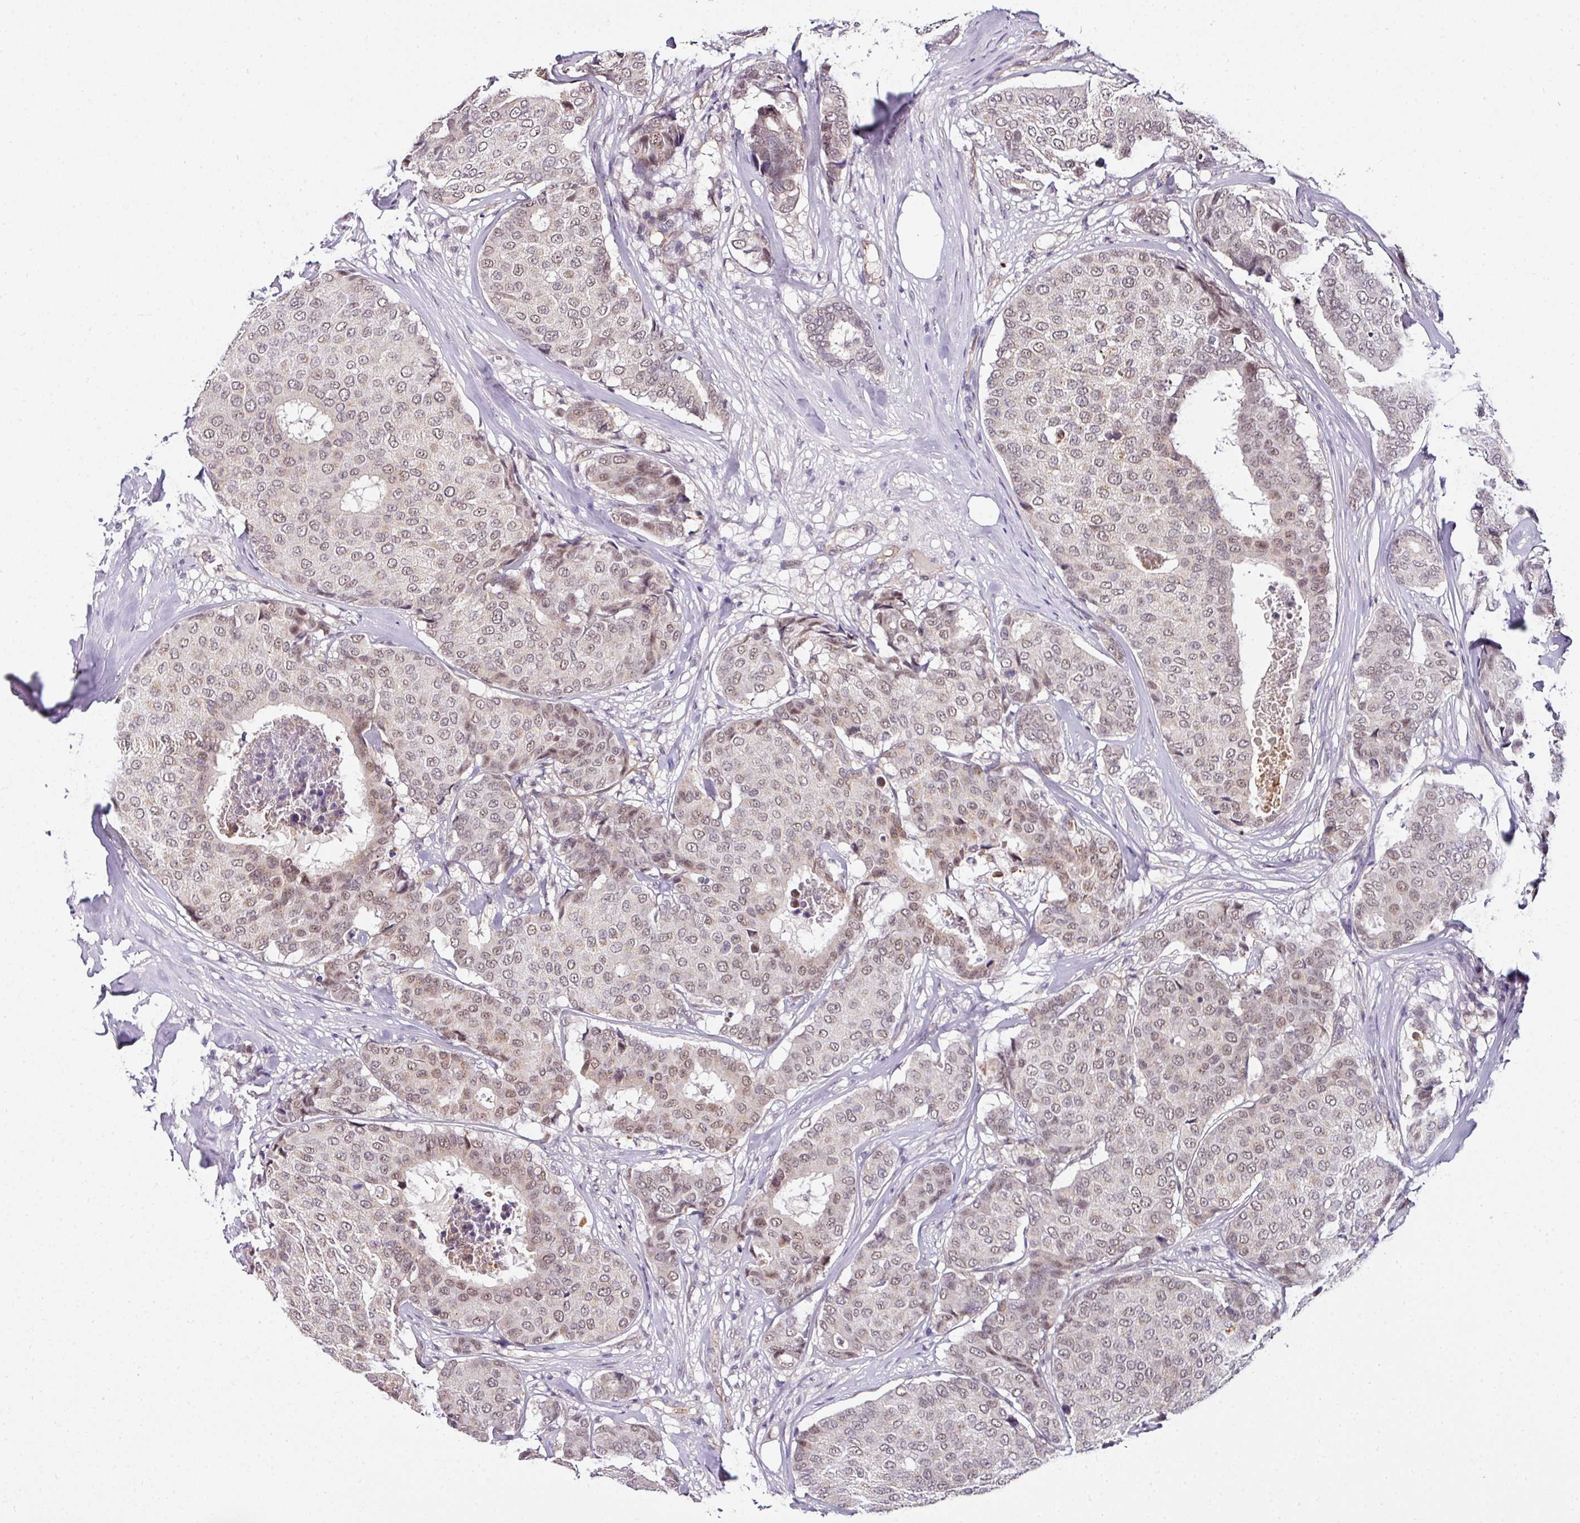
{"staining": {"intensity": "weak", "quantity": ">75%", "location": "nuclear"}, "tissue": "breast cancer", "cell_type": "Tumor cells", "image_type": "cancer", "snomed": [{"axis": "morphology", "description": "Duct carcinoma"}, {"axis": "topography", "description": "Breast"}], "caption": "A high-resolution micrograph shows immunohistochemistry staining of breast intraductal carcinoma, which displays weak nuclear staining in approximately >75% of tumor cells.", "gene": "NAPSA", "patient": {"sex": "female", "age": 75}}